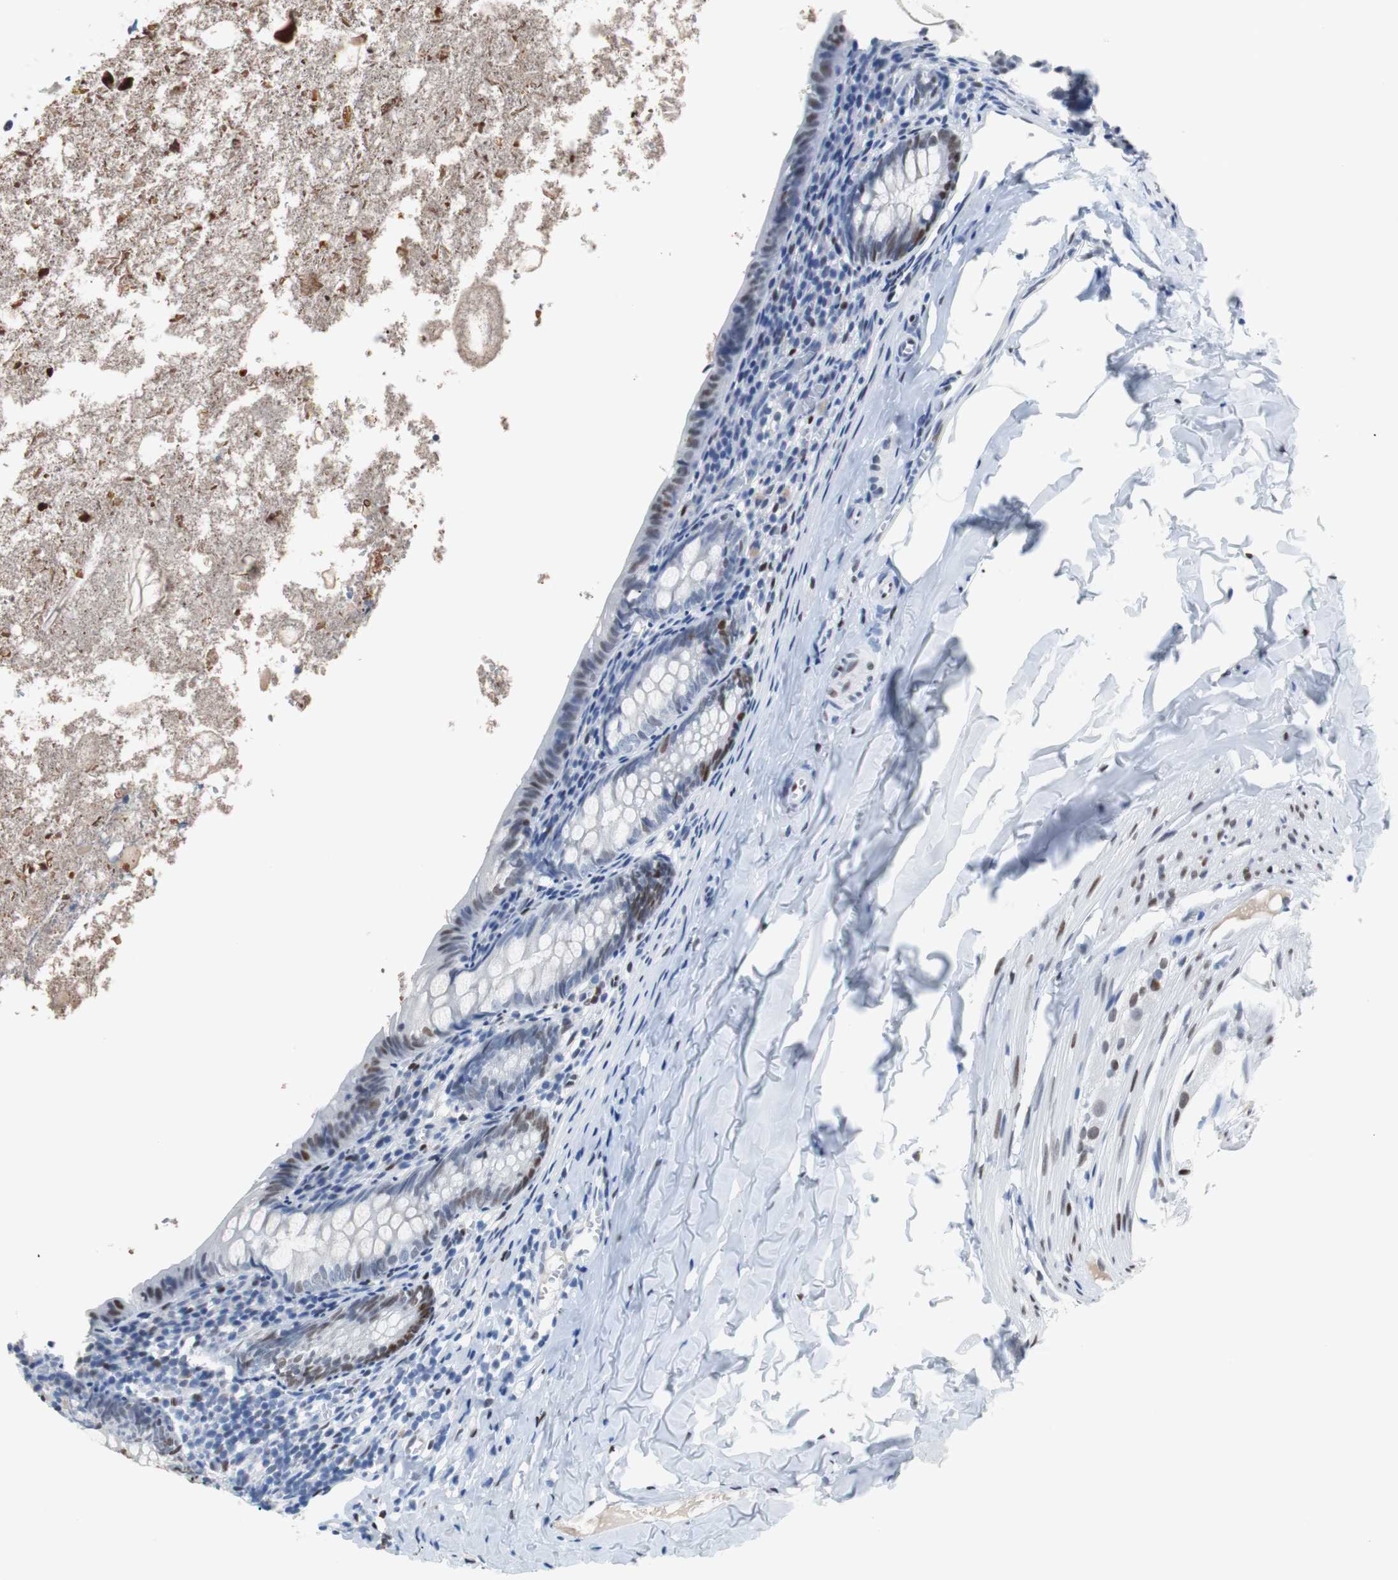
{"staining": {"intensity": "moderate", "quantity": "25%-75%", "location": "nuclear"}, "tissue": "appendix", "cell_type": "Glandular cells", "image_type": "normal", "snomed": [{"axis": "morphology", "description": "Normal tissue, NOS"}, {"axis": "topography", "description": "Appendix"}], "caption": "High-power microscopy captured an immunohistochemistry histopathology image of benign appendix, revealing moderate nuclear staining in approximately 25%-75% of glandular cells. (DAB (3,3'-diaminobenzidine) IHC with brightfield microscopy, high magnification).", "gene": "JUN", "patient": {"sex": "female", "age": 10}}